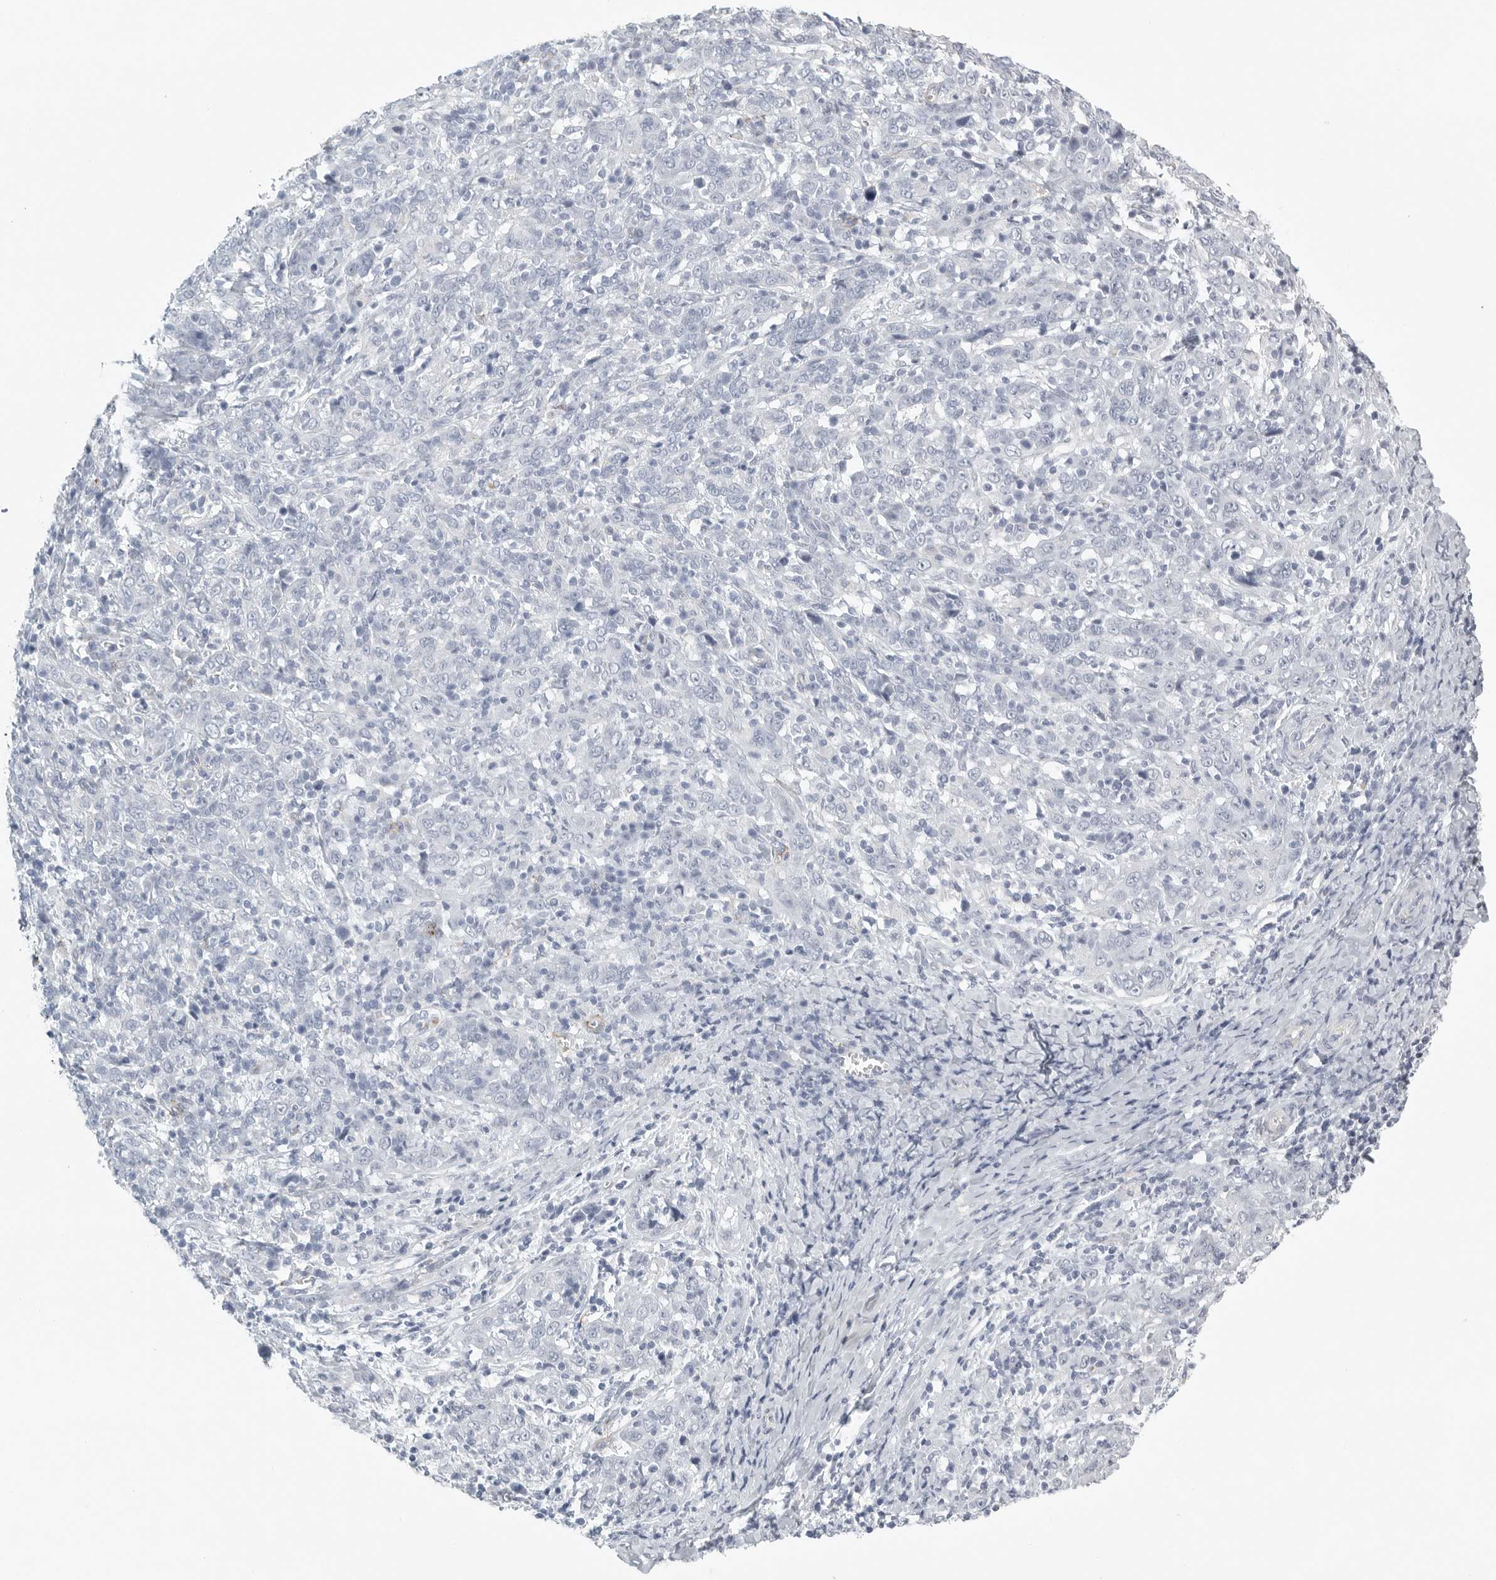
{"staining": {"intensity": "negative", "quantity": "none", "location": "none"}, "tissue": "cervical cancer", "cell_type": "Tumor cells", "image_type": "cancer", "snomed": [{"axis": "morphology", "description": "Squamous cell carcinoma, NOS"}, {"axis": "topography", "description": "Cervix"}], "caption": "Tumor cells are negative for brown protein staining in cervical cancer.", "gene": "TNR", "patient": {"sex": "female", "age": 46}}